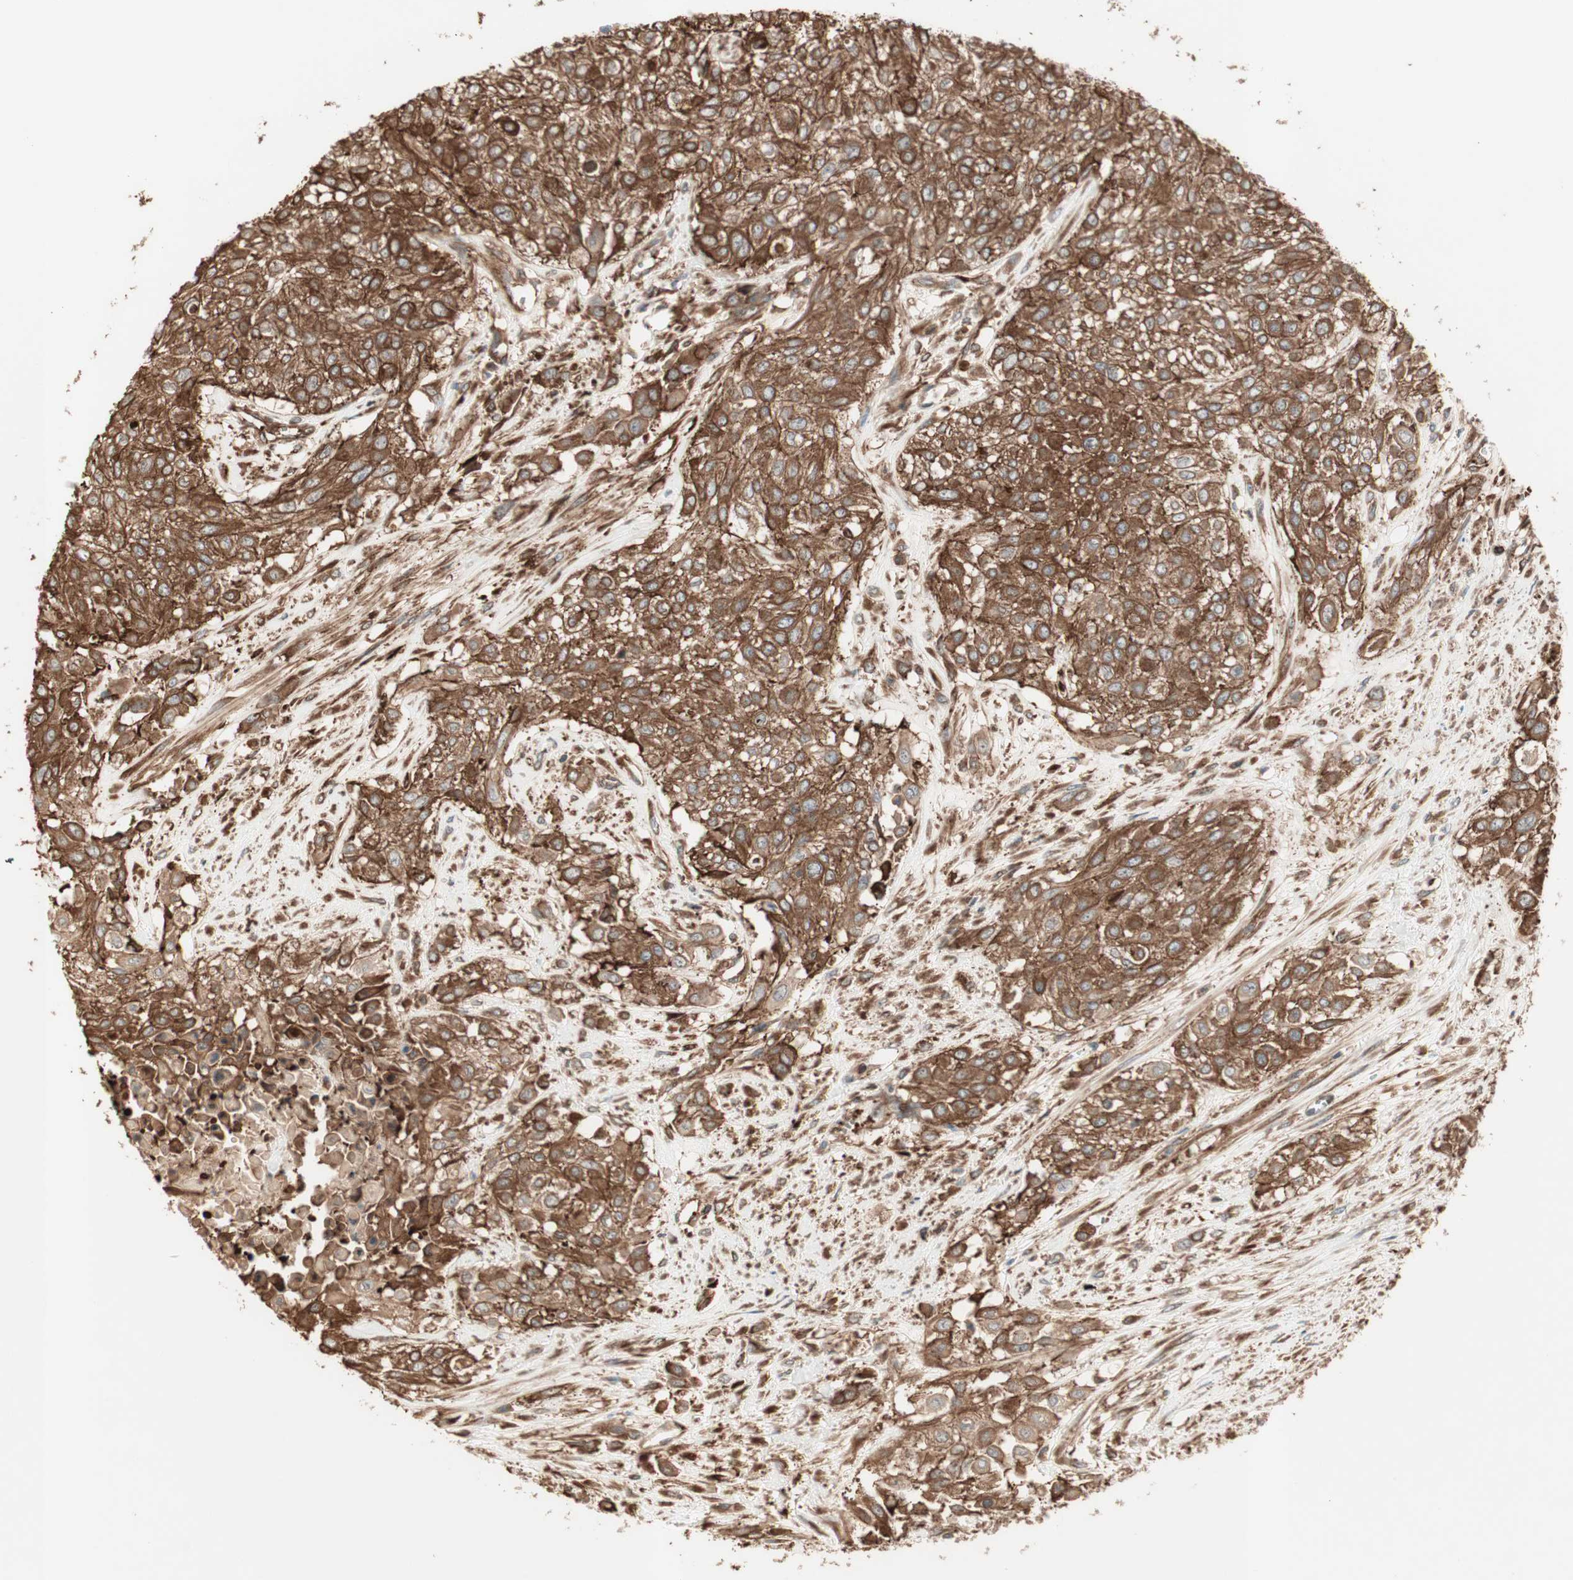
{"staining": {"intensity": "strong", "quantity": ">75%", "location": "cytoplasmic/membranous"}, "tissue": "urothelial cancer", "cell_type": "Tumor cells", "image_type": "cancer", "snomed": [{"axis": "morphology", "description": "Urothelial carcinoma, High grade"}, {"axis": "topography", "description": "Urinary bladder"}], "caption": "Immunohistochemistry (IHC) micrograph of urothelial carcinoma (high-grade) stained for a protein (brown), which exhibits high levels of strong cytoplasmic/membranous expression in about >75% of tumor cells.", "gene": "TCP11L1", "patient": {"sex": "male", "age": 57}}